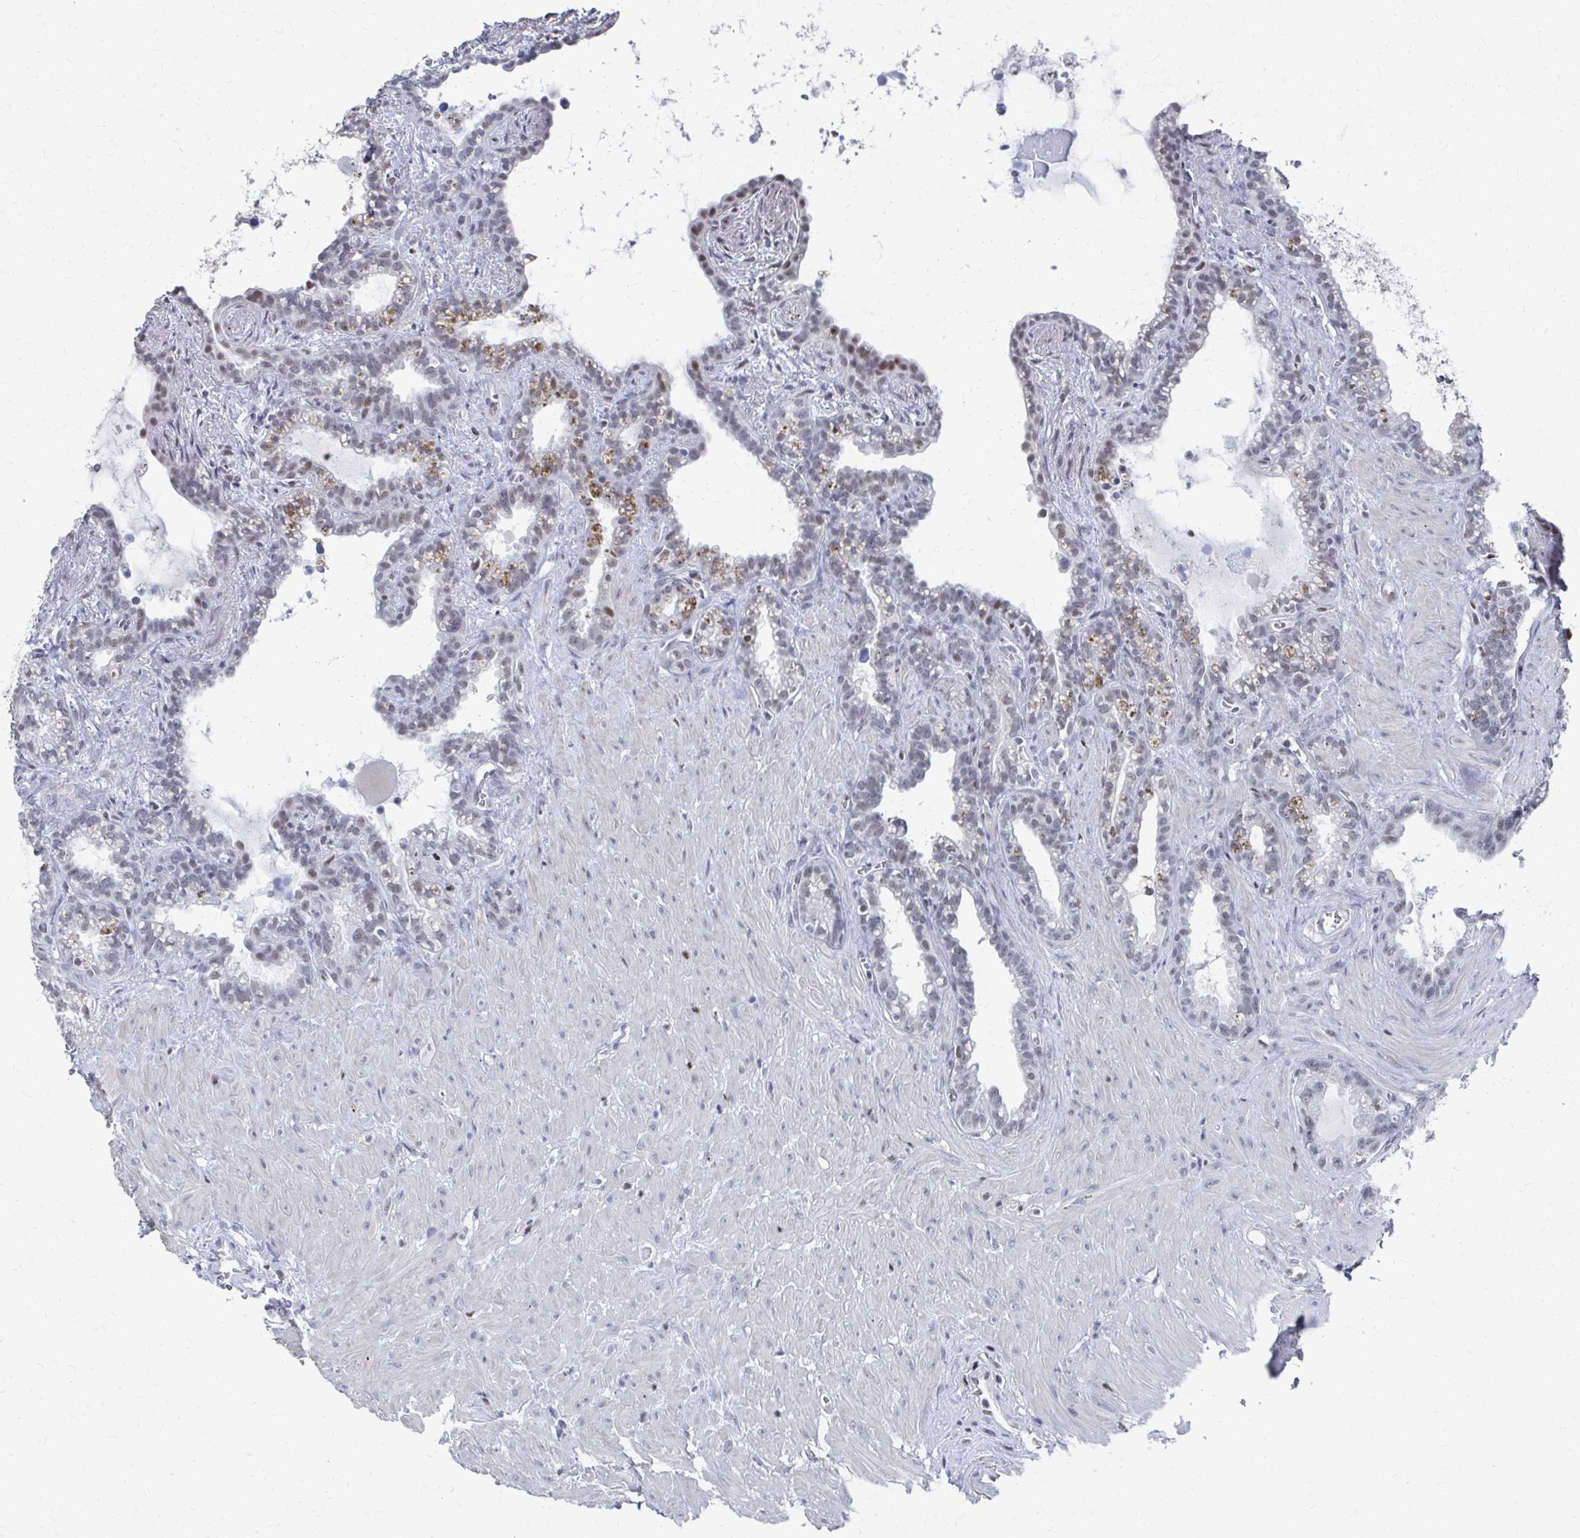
{"staining": {"intensity": "weak", "quantity": "<25%", "location": "nuclear"}, "tissue": "seminal vesicle", "cell_type": "Glandular cells", "image_type": "normal", "snomed": [{"axis": "morphology", "description": "Normal tissue, NOS"}, {"axis": "topography", "description": "Seminal veicle"}], "caption": "Histopathology image shows no significant protein expression in glandular cells of unremarkable seminal vesicle. (DAB (3,3'-diaminobenzidine) immunohistochemistry (IHC) with hematoxylin counter stain).", "gene": "CDIN1", "patient": {"sex": "male", "age": 76}}